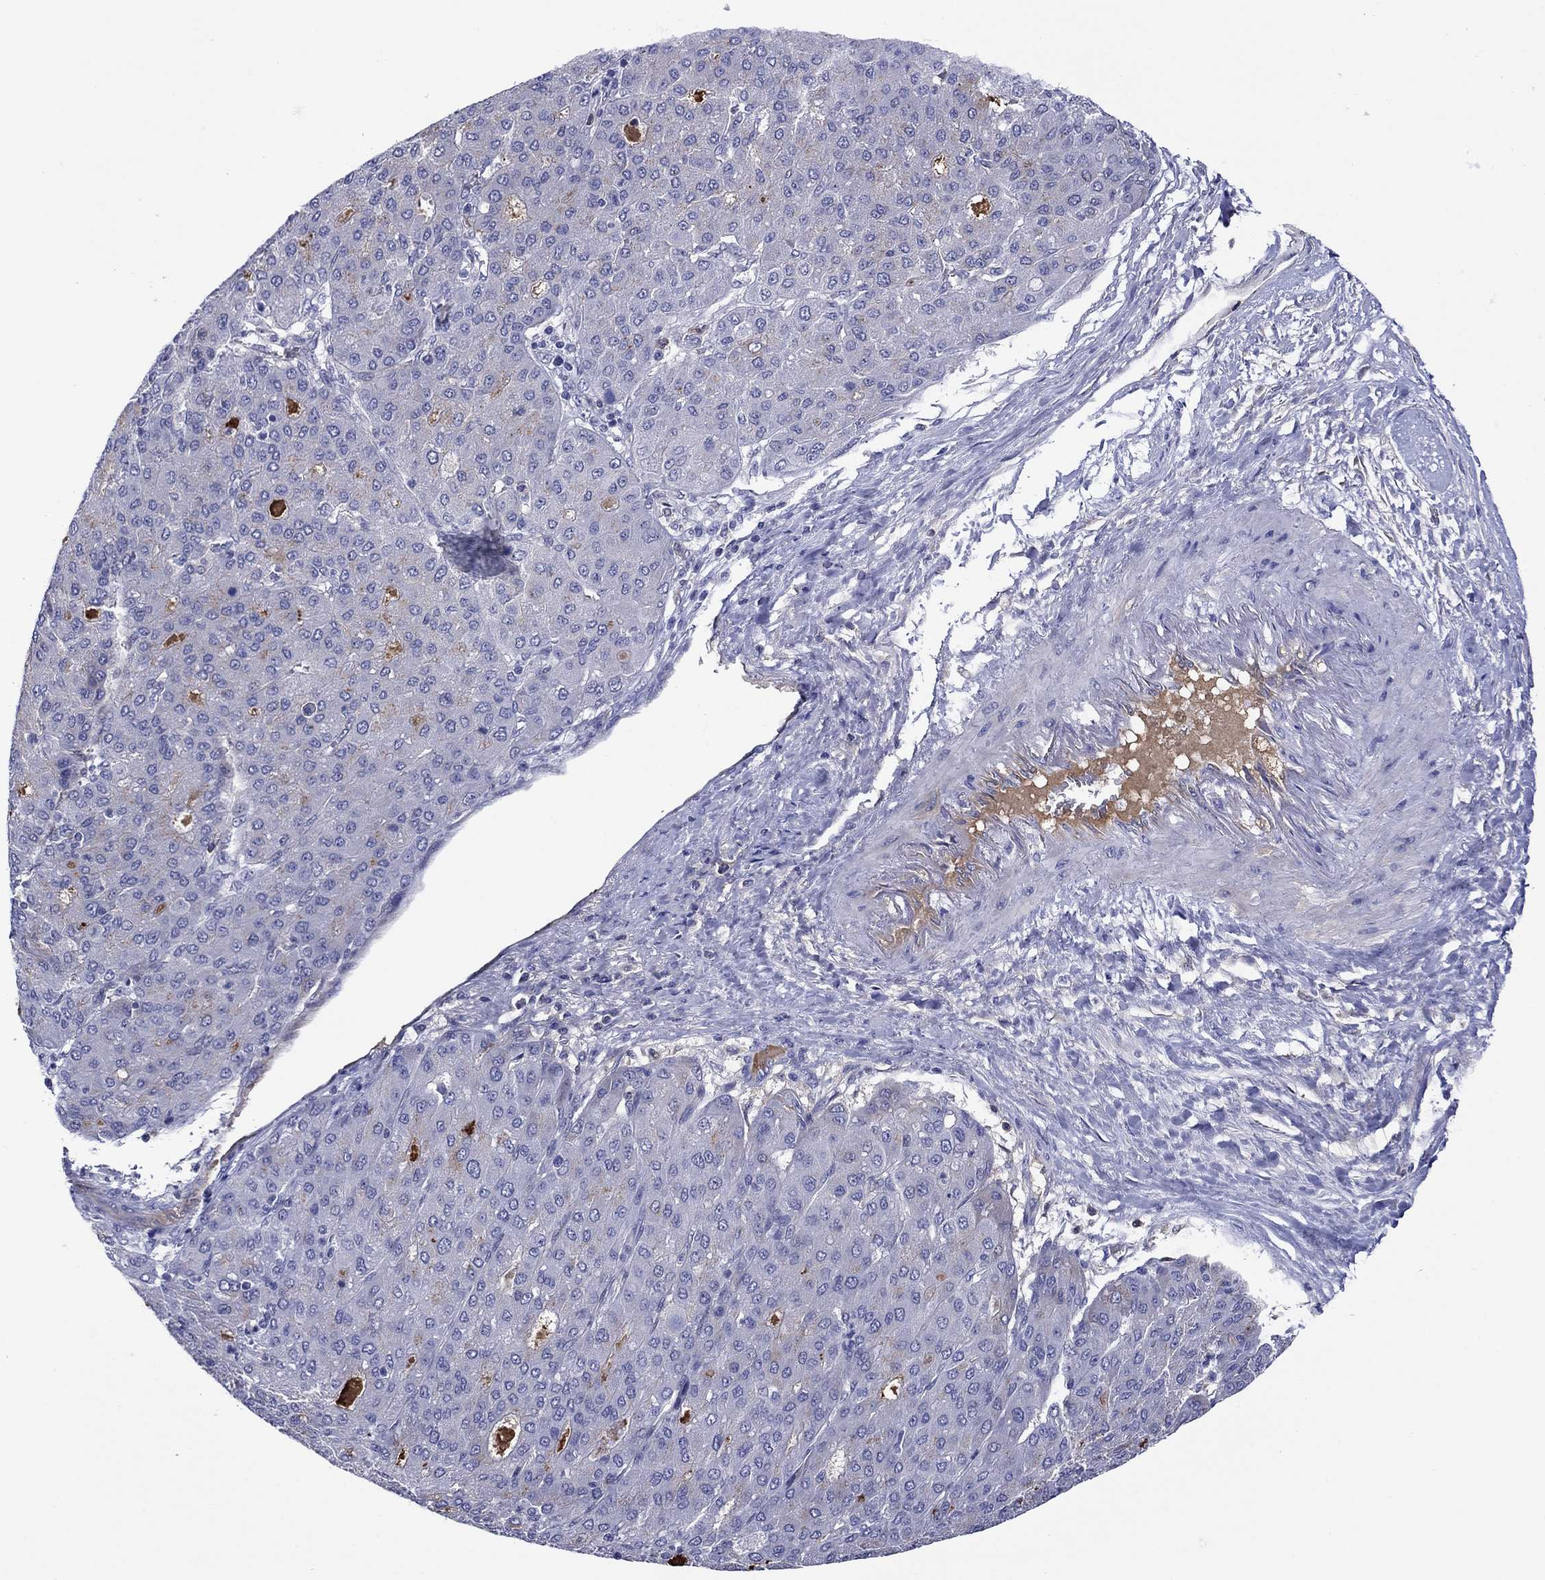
{"staining": {"intensity": "negative", "quantity": "none", "location": "none"}, "tissue": "liver cancer", "cell_type": "Tumor cells", "image_type": "cancer", "snomed": [{"axis": "morphology", "description": "Carcinoma, Hepatocellular, NOS"}, {"axis": "topography", "description": "Liver"}], "caption": "This is an IHC histopathology image of hepatocellular carcinoma (liver). There is no staining in tumor cells.", "gene": "APOA2", "patient": {"sex": "male", "age": 65}}